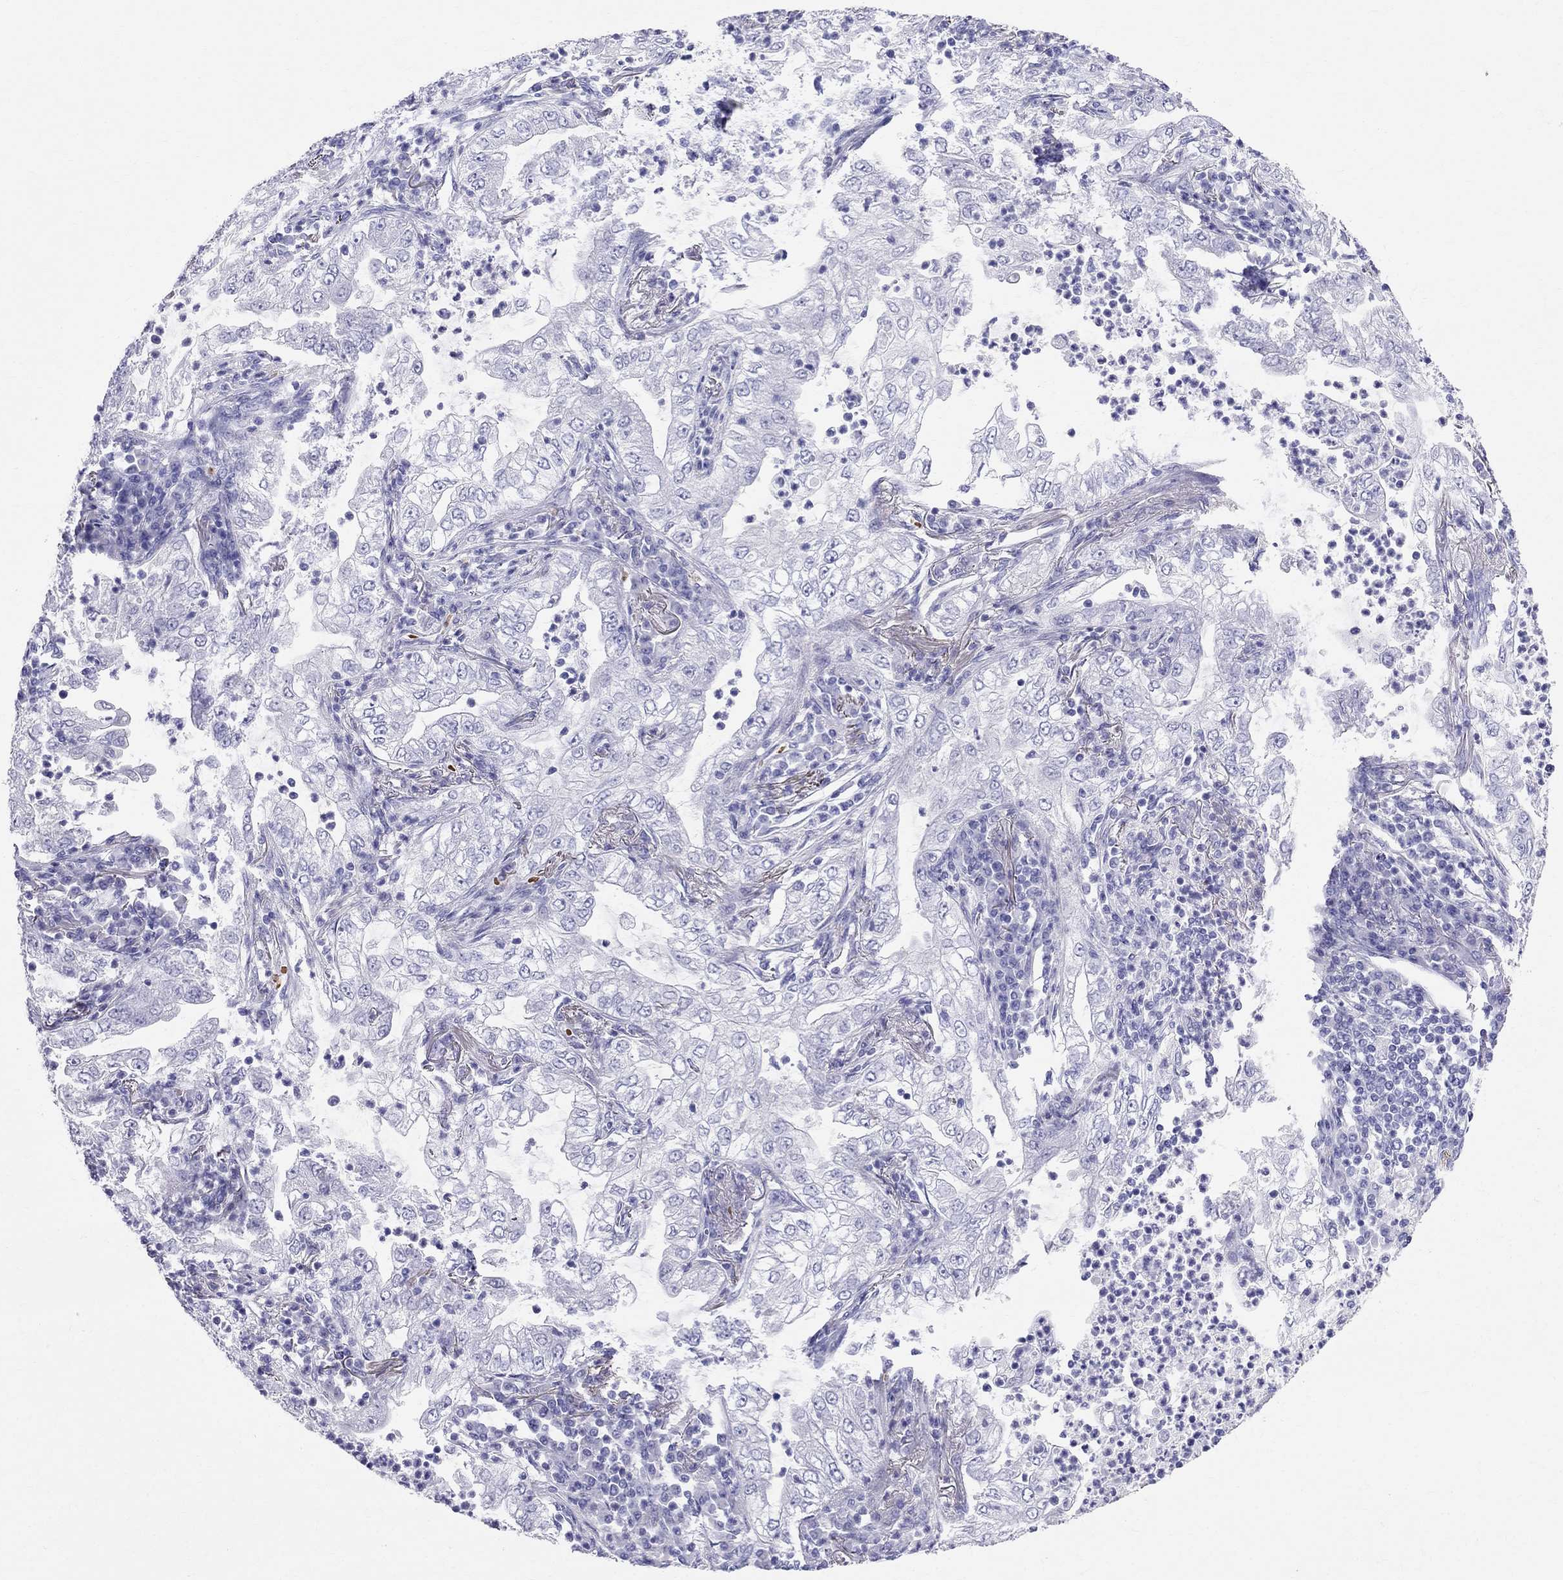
{"staining": {"intensity": "negative", "quantity": "none", "location": "none"}, "tissue": "lung cancer", "cell_type": "Tumor cells", "image_type": "cancer", "snomed": [{"axis": "morphology", "description": "Adenocarcinoma, NOS"}, {"axis": "topography", "description": "Lung"}], "caption": "DAB (3,3'-diaminobenzidine) immunohistochemical staining of human adenocarcinoma (lung) reveals no significant staining in tumor cells. The staining is performed using DAB (3,3'-diaminobenzidine) brown chromogen with nuclei counter-stained in using hematoxylin.", "gene": "DNAAF6", "patient": {"sex": "female", "age": 73}}